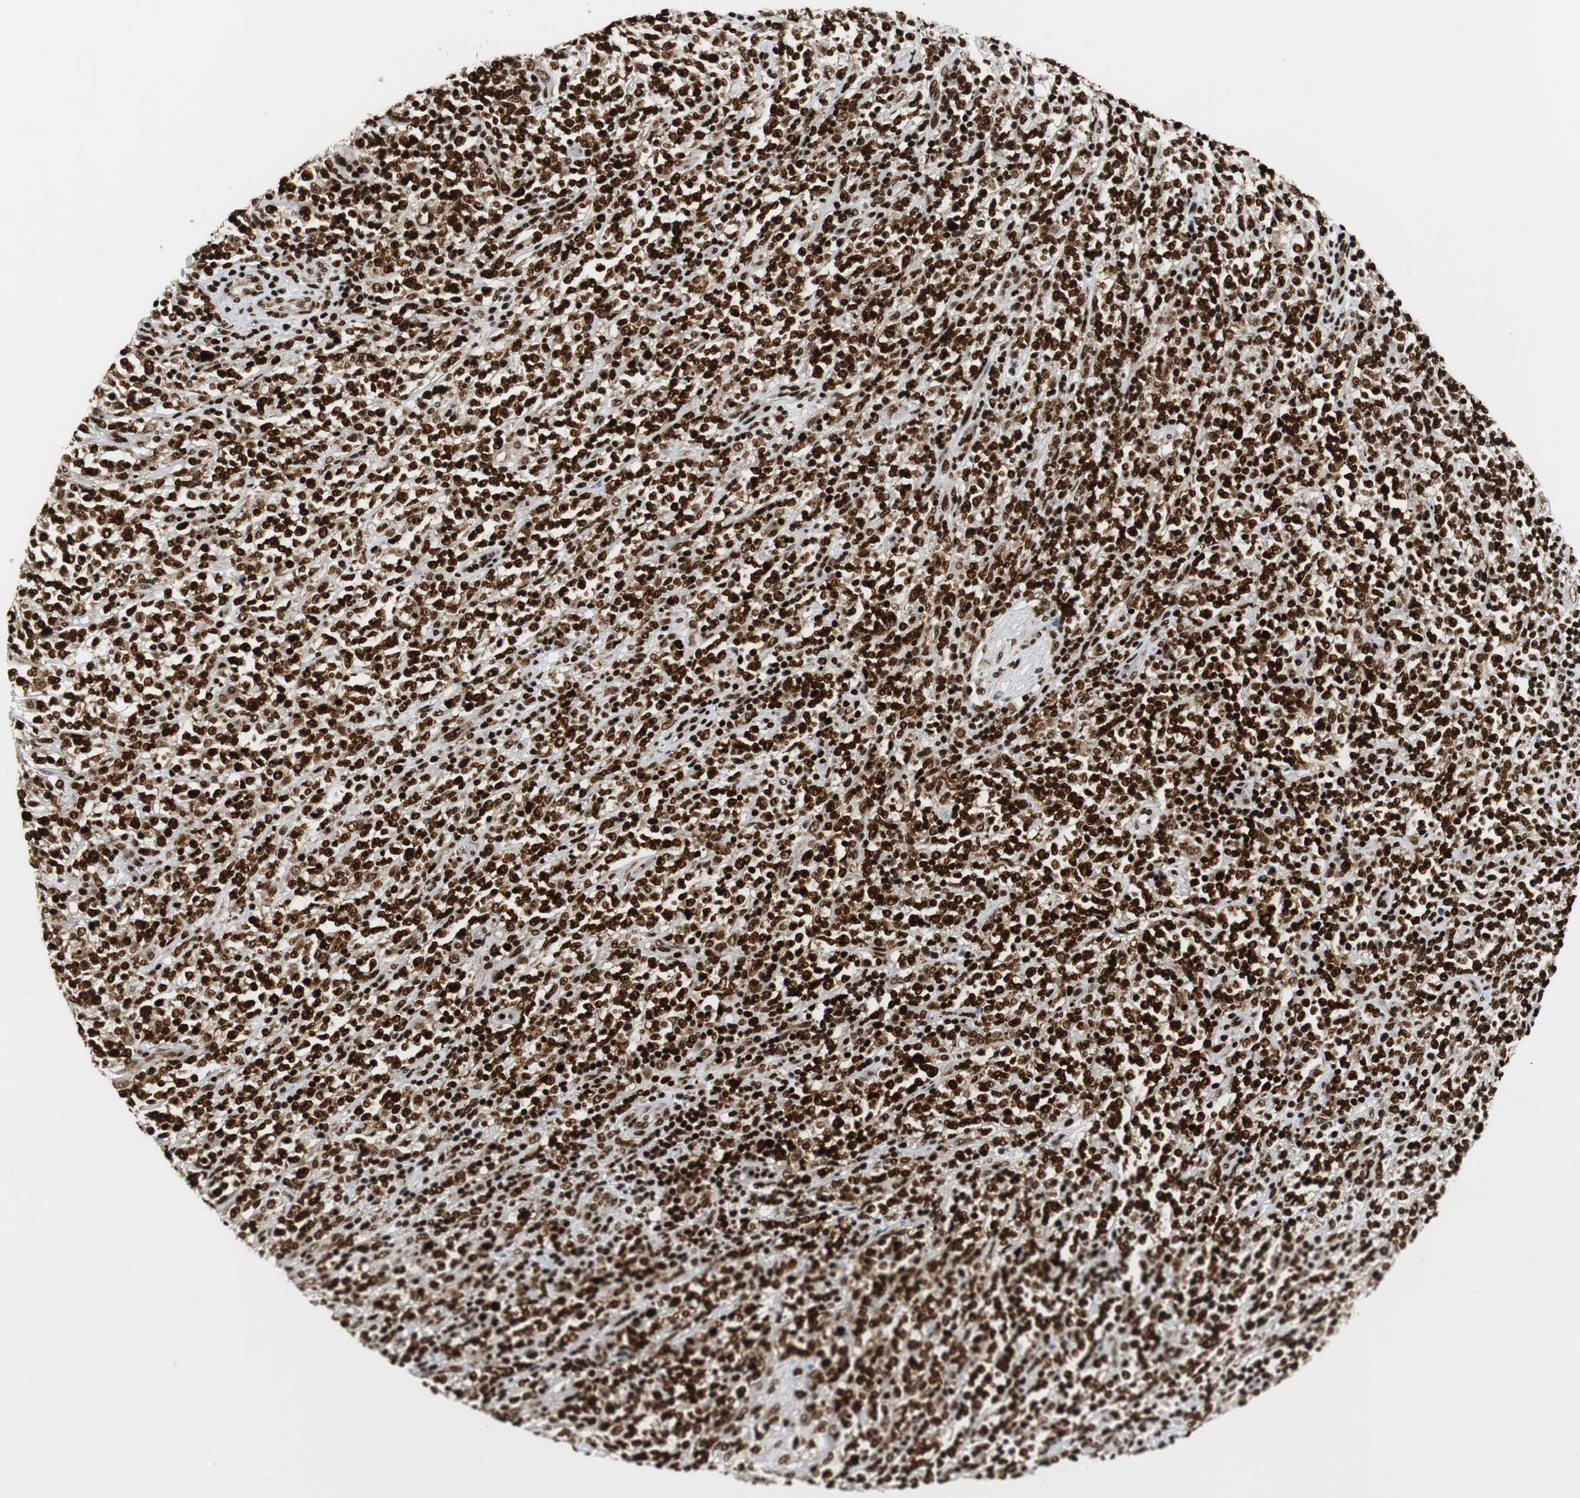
{"staining": {"intensity": "strong", "quantity": ">75%", "location": "nuclear"}, "tissue": "lymphoma", "cell_type": "Tumor cells", "image_type": "cancer", "snomed": [{"axis": "morphology", "description": "Malignant lymphoma, non-Hodgkin's type, High grade"}, {"axis": "topography", "description": "Soft tissue"}], "caption": "There is high levels of strong nuclear positivity in tumor cells of high-grade malignant lymphoma, non-Hodgkin's type, as demonstrated by immunohistochemical staining (brown color).", "gene": "HDAC1", "patient": {"sex": "male", "age": 18}}